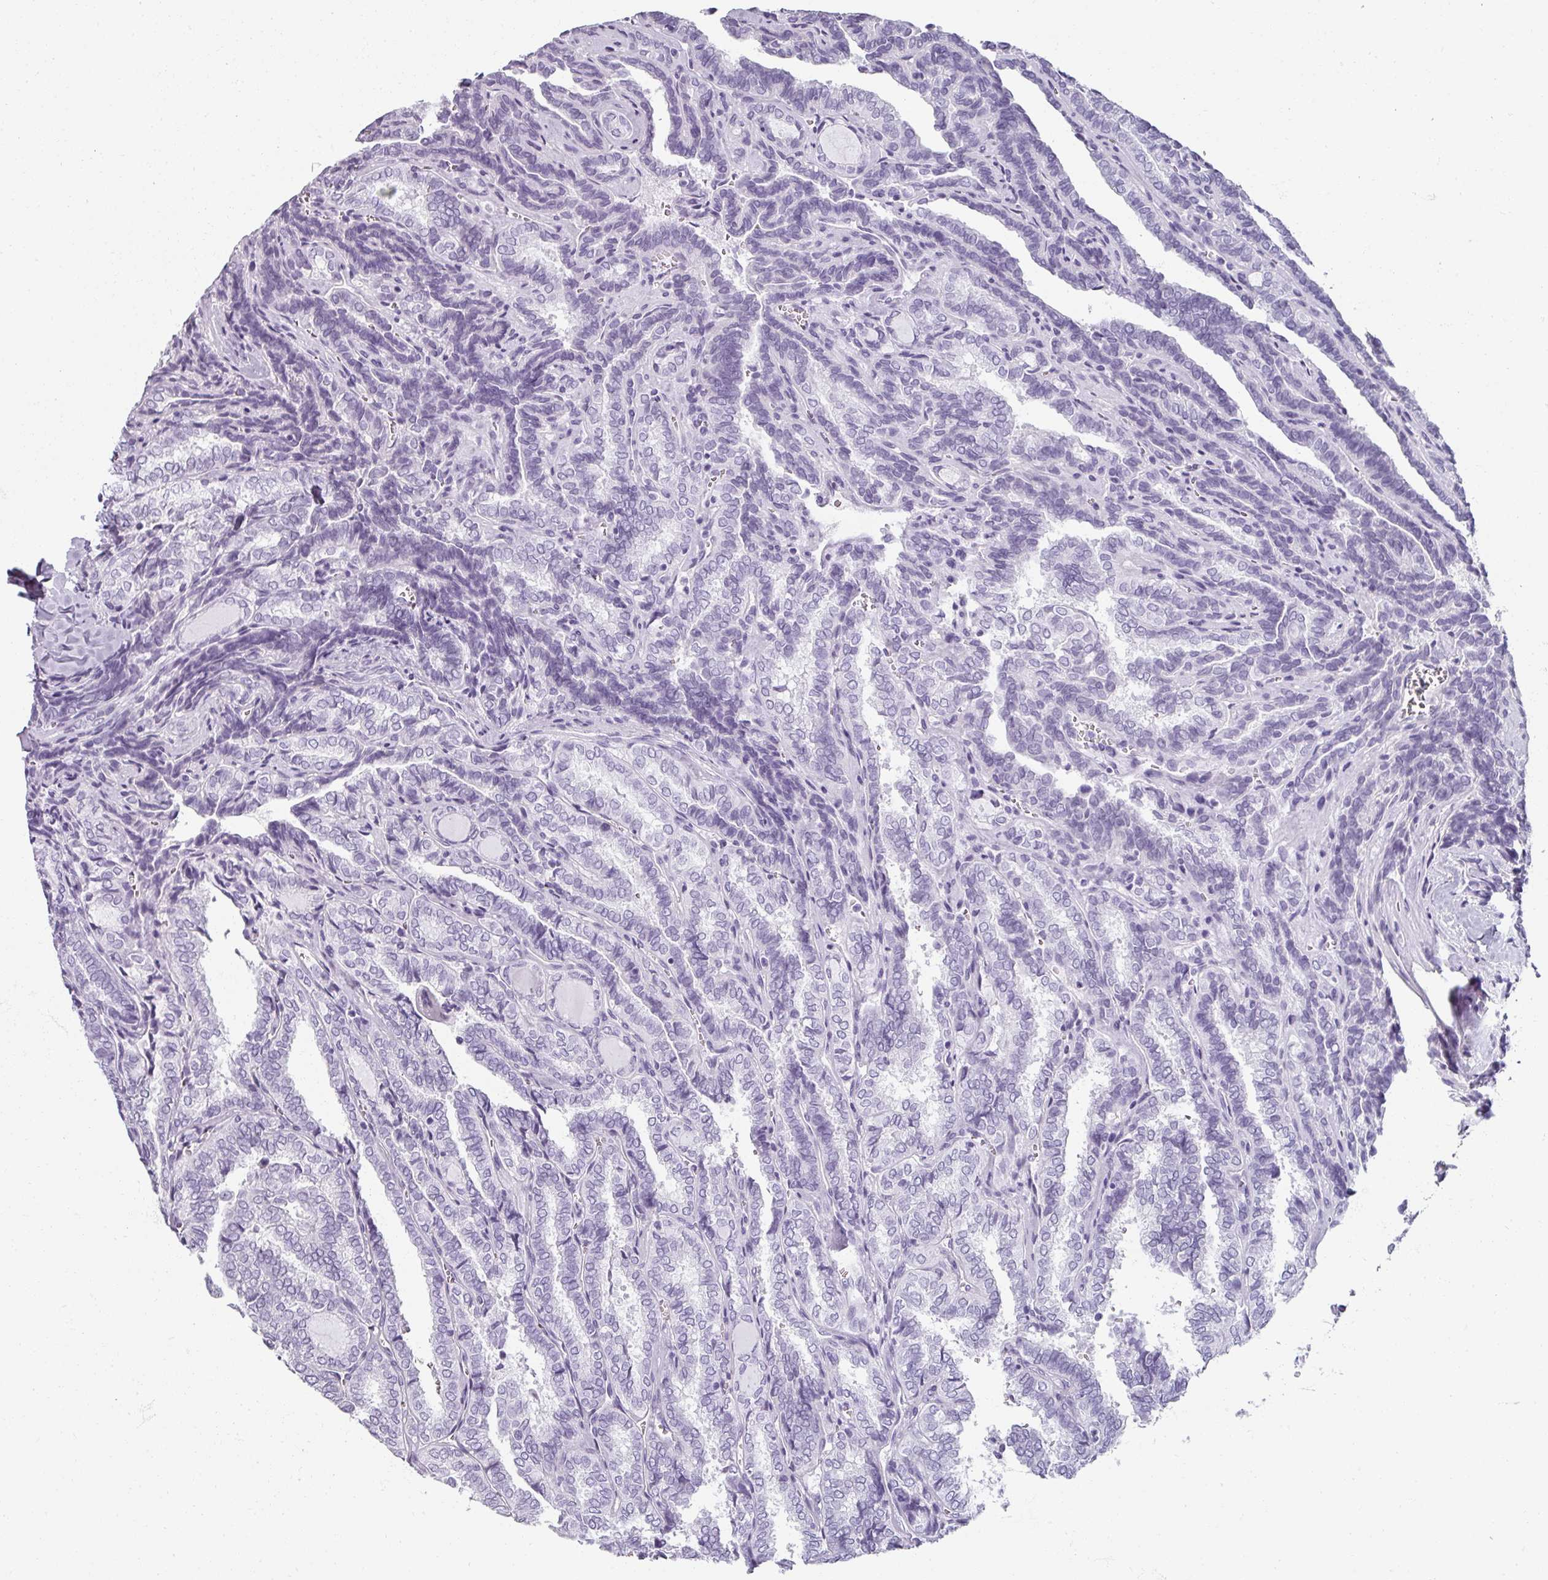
{"staining": {"intensity": "negative", "quantity": "none", "location": "none"}, "tissue": "thyroid cancer", "cell_type": "Tumor cells", "image_type": "cancer", "snomed": [{"axis": "morphology", "description": "Papillary adenocarcinoma, NOS"}, {"axis": "topography", "description": "Thyroid gland"}], "caption": "An image of thyroid papillary adenocarcinoma stained for a protein exhibits no brown staining in tumor cells. The staining is performed using DAB brown chromogen with nuclei counter-stained in using hematoxylin.", "gene": "REG3G", "patient": {"sex": "female", "age": 30}}